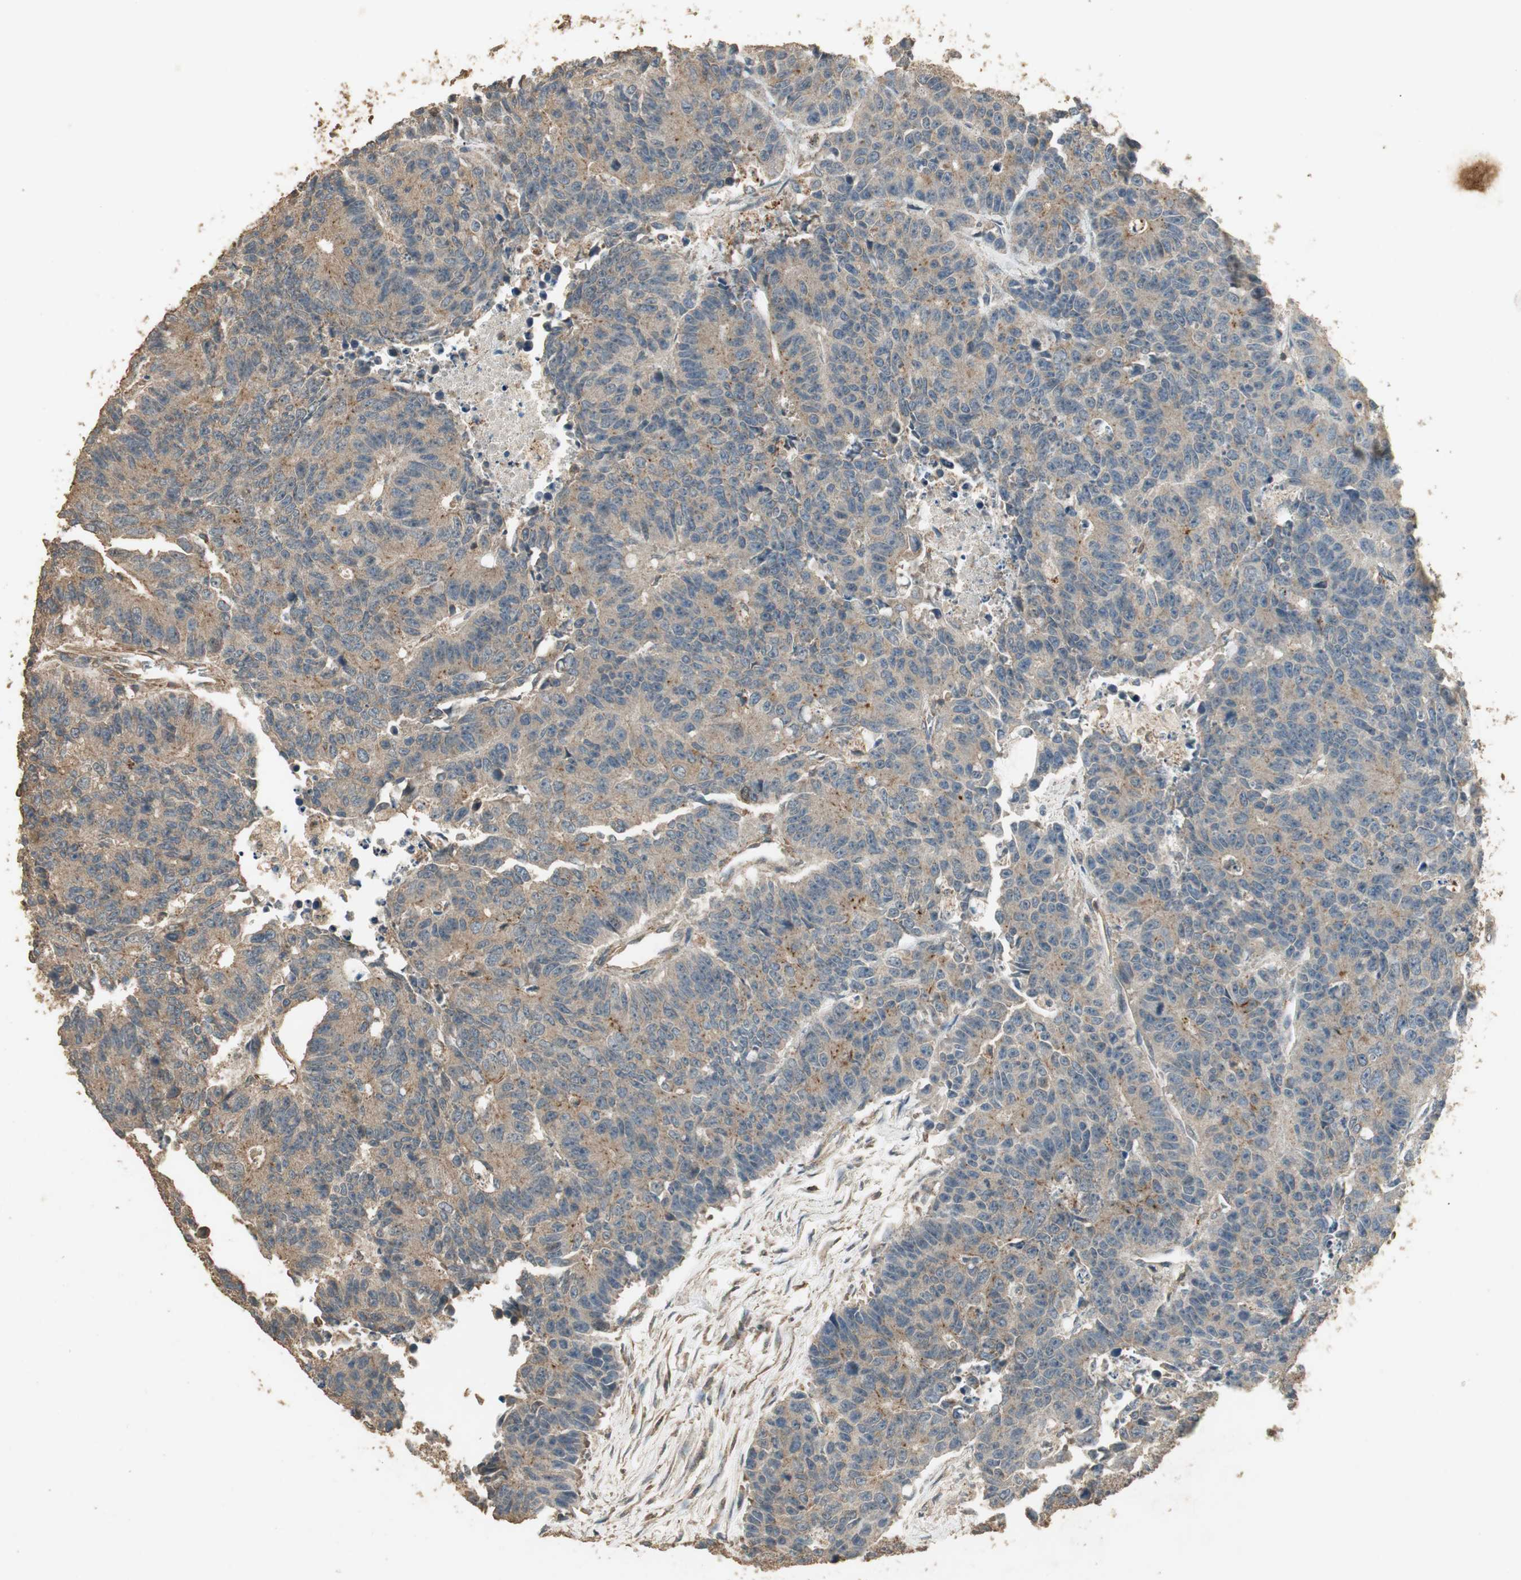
{"staining": {"intensity": "weak", "quantity": "25%-75%", "location": "cytoplasmic/membranous"}, "tissue": "colorectal cancer", "cell_type": "Tumor cells", "image_type": "cancer", "snomed": [{"axis": "morphology", "description": "Adenocarcinoma, NOS"}, {"axis": "topography", "description": "Colon"}], "caption": "Immunohistochemical staining of colorectal adenocarcinoma demonstrates weak cytoplasmic/membranous protein staining in about 25%-75% of tumor cells.", "gene": "USP2", "patient": {"sex": "female", "age": 86}}